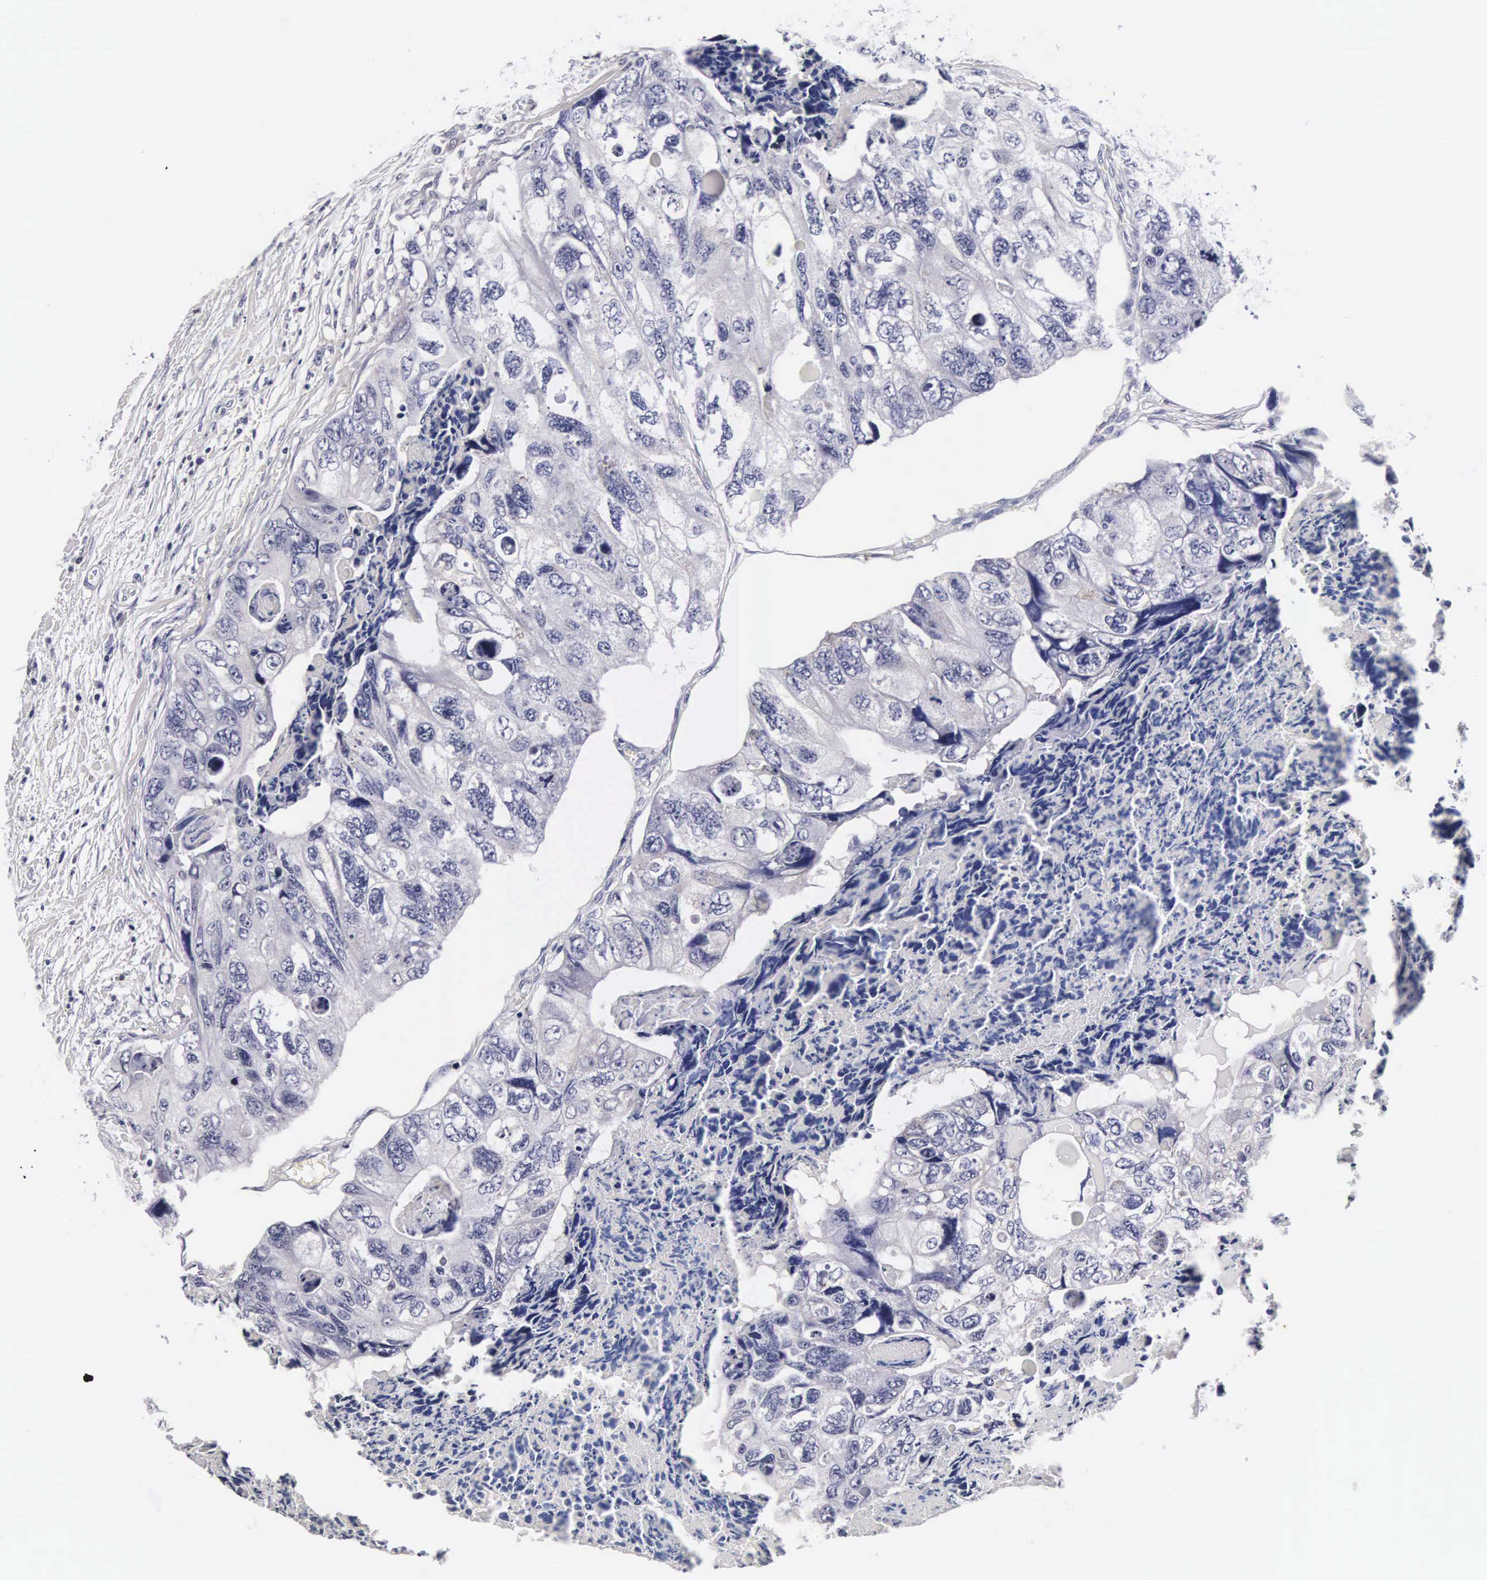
{"staining": {"intensity": "negative", "quantity": "none", "location": "none"}, "tissue": "colorectal cancer", "cell_type": "Tumor cells", "image_type": "cancer", "snomed": [{"axis": "morphology", "description": "Adenocarcinoma, NOS"}, {"axis": "topography", "description": "Rectum"}], "caption": "Image shows no protein staining in tumor cells of colorectal adenocarcinoma tissue.", "gene": "RNASE6", "patient": {"sex": "female", "age": 82}}